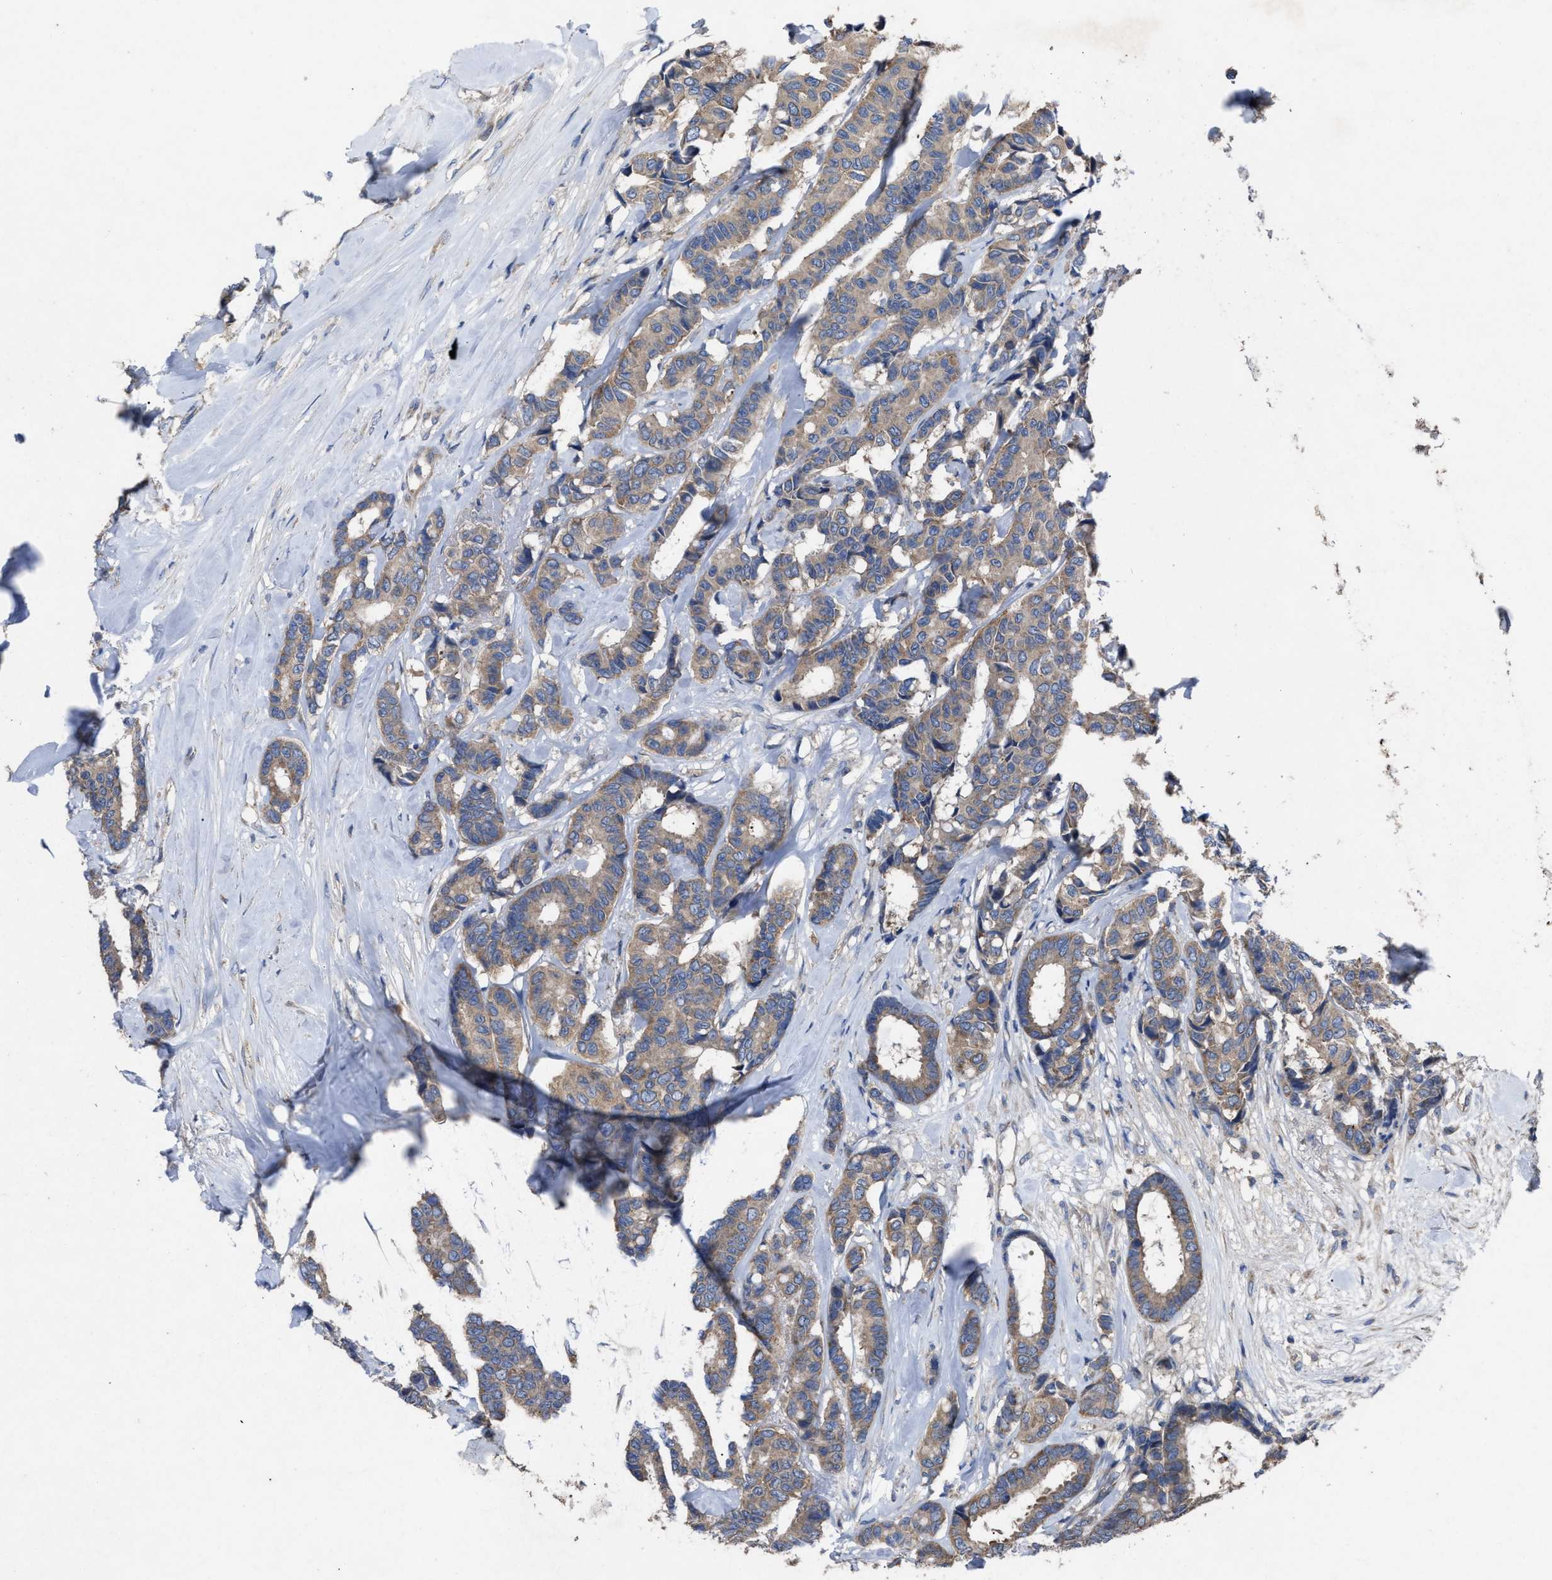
{"staining": {"intensity": "weak", "quantity": ">75%", "location": "cytoplasmic/membranous"}, "tissue": "breast cancer", "cell_type": "Tumor cells", "image_type": "cancer", "snomed": [{"axis": "morphology", "description": "Duct carcinoma"}, {"axis": "topography", "description": "Breast"}], "caption": "A photomicrograph of human breast infiltrating ductal carcinoma stained for a protein shows weak cytoplasmic/membranous brown staining in tumor cells. (Stains: DAB (3,3'-diaminobenzidine) in brown, nuclei in blue, Microscopy: brightfield microscopy at high magnification).", "gene": "UPF1", "patient": {"sex": "female", "age": 87}}